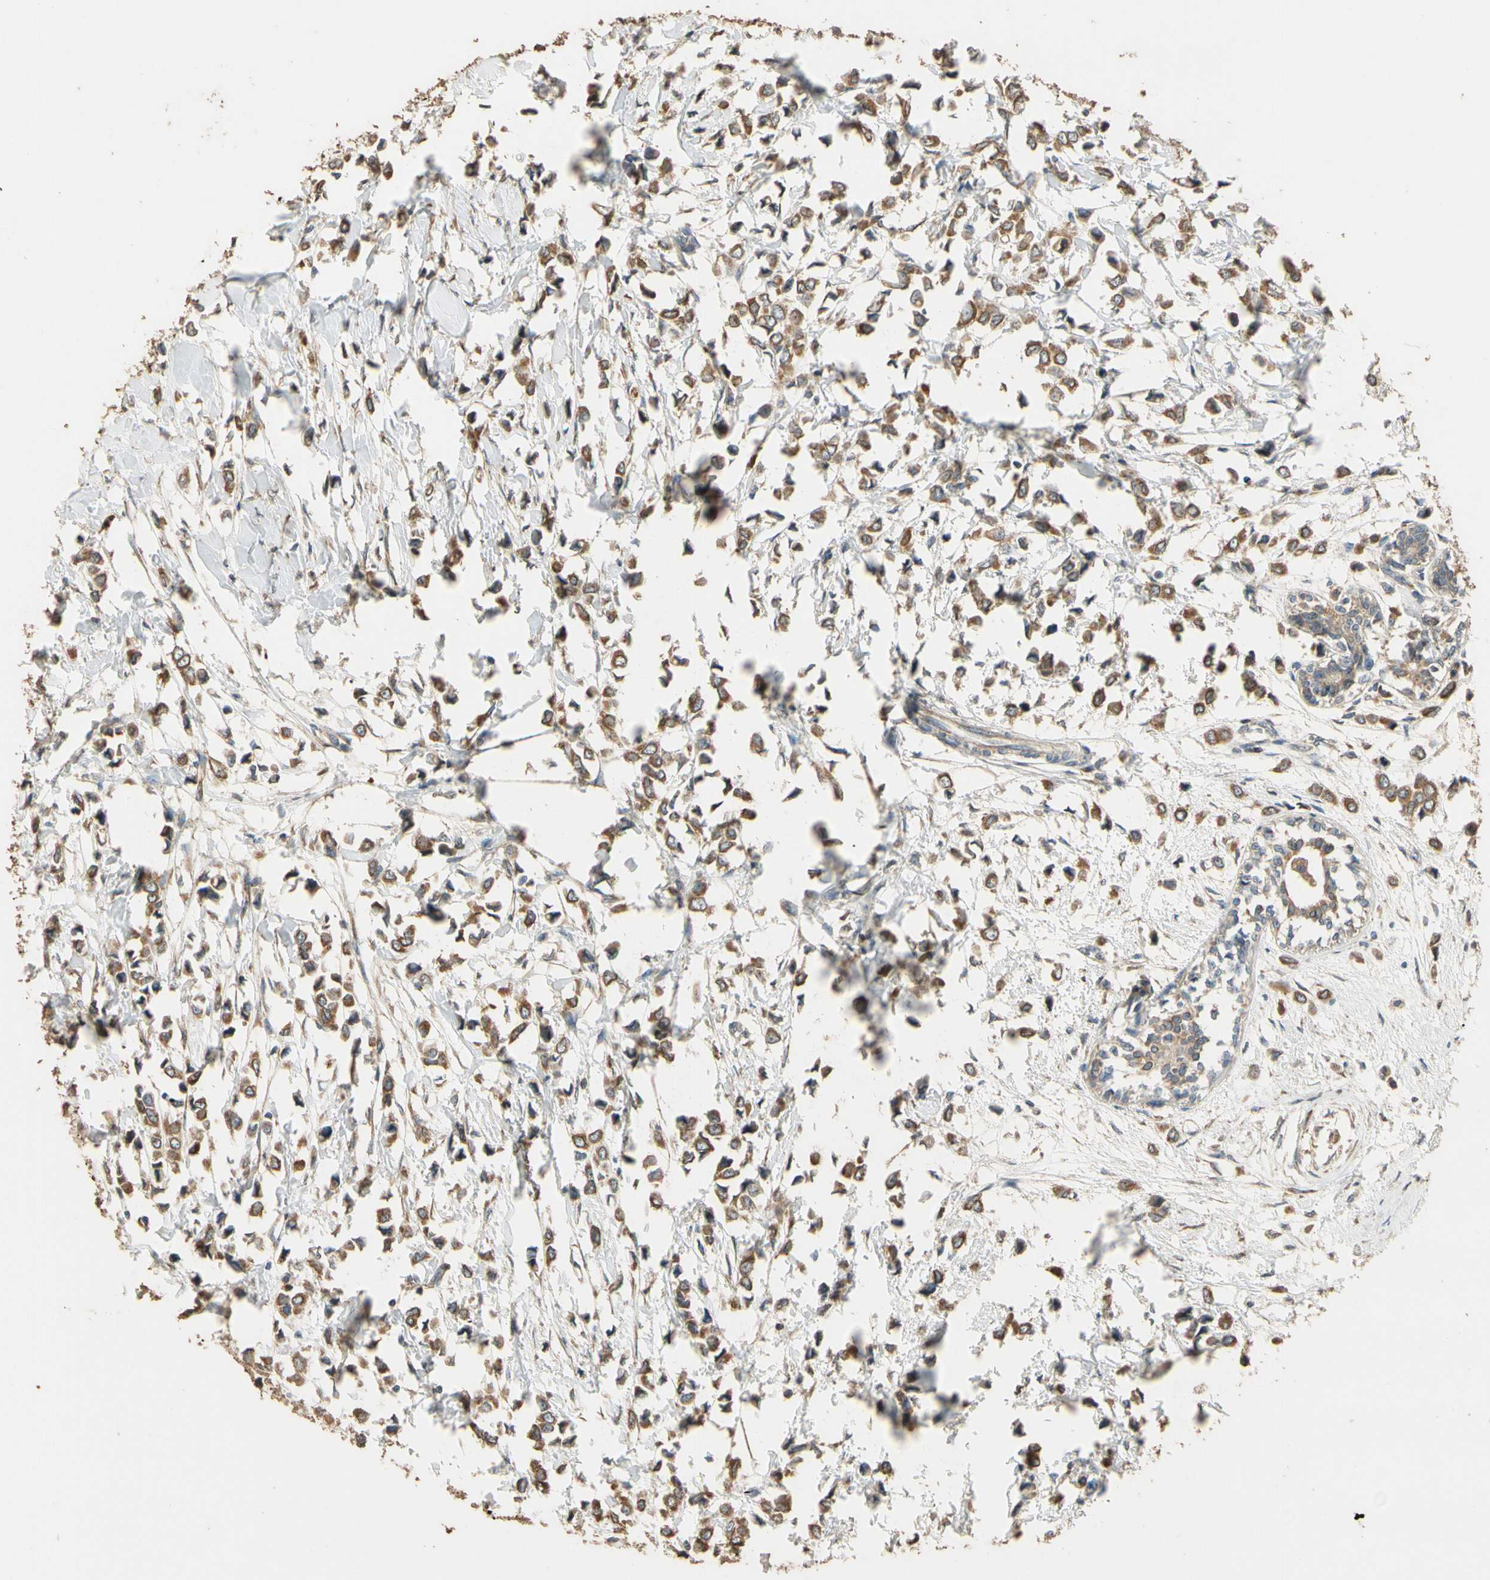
{"staining": {"intensity": "moderate", "quantity": ">75%", "location": "cytoplasmic/membranous"}, "tissue": "breast cancer", "cell_type": "Tumor cells", "image_type": "cancer", "snomed": [{"axis": "morphology", "description": "Lobular carcinoma"}, {"axis": "topography", "description": "Breast"}], "caption": "Protein staining by immunohistochemistry exhibits moderate cytoplasmic/membranous positivity in about >75% of tumor cells in breast cancer.", "gene": "STX18", "patient": {"sex": "female", "age": 51}}